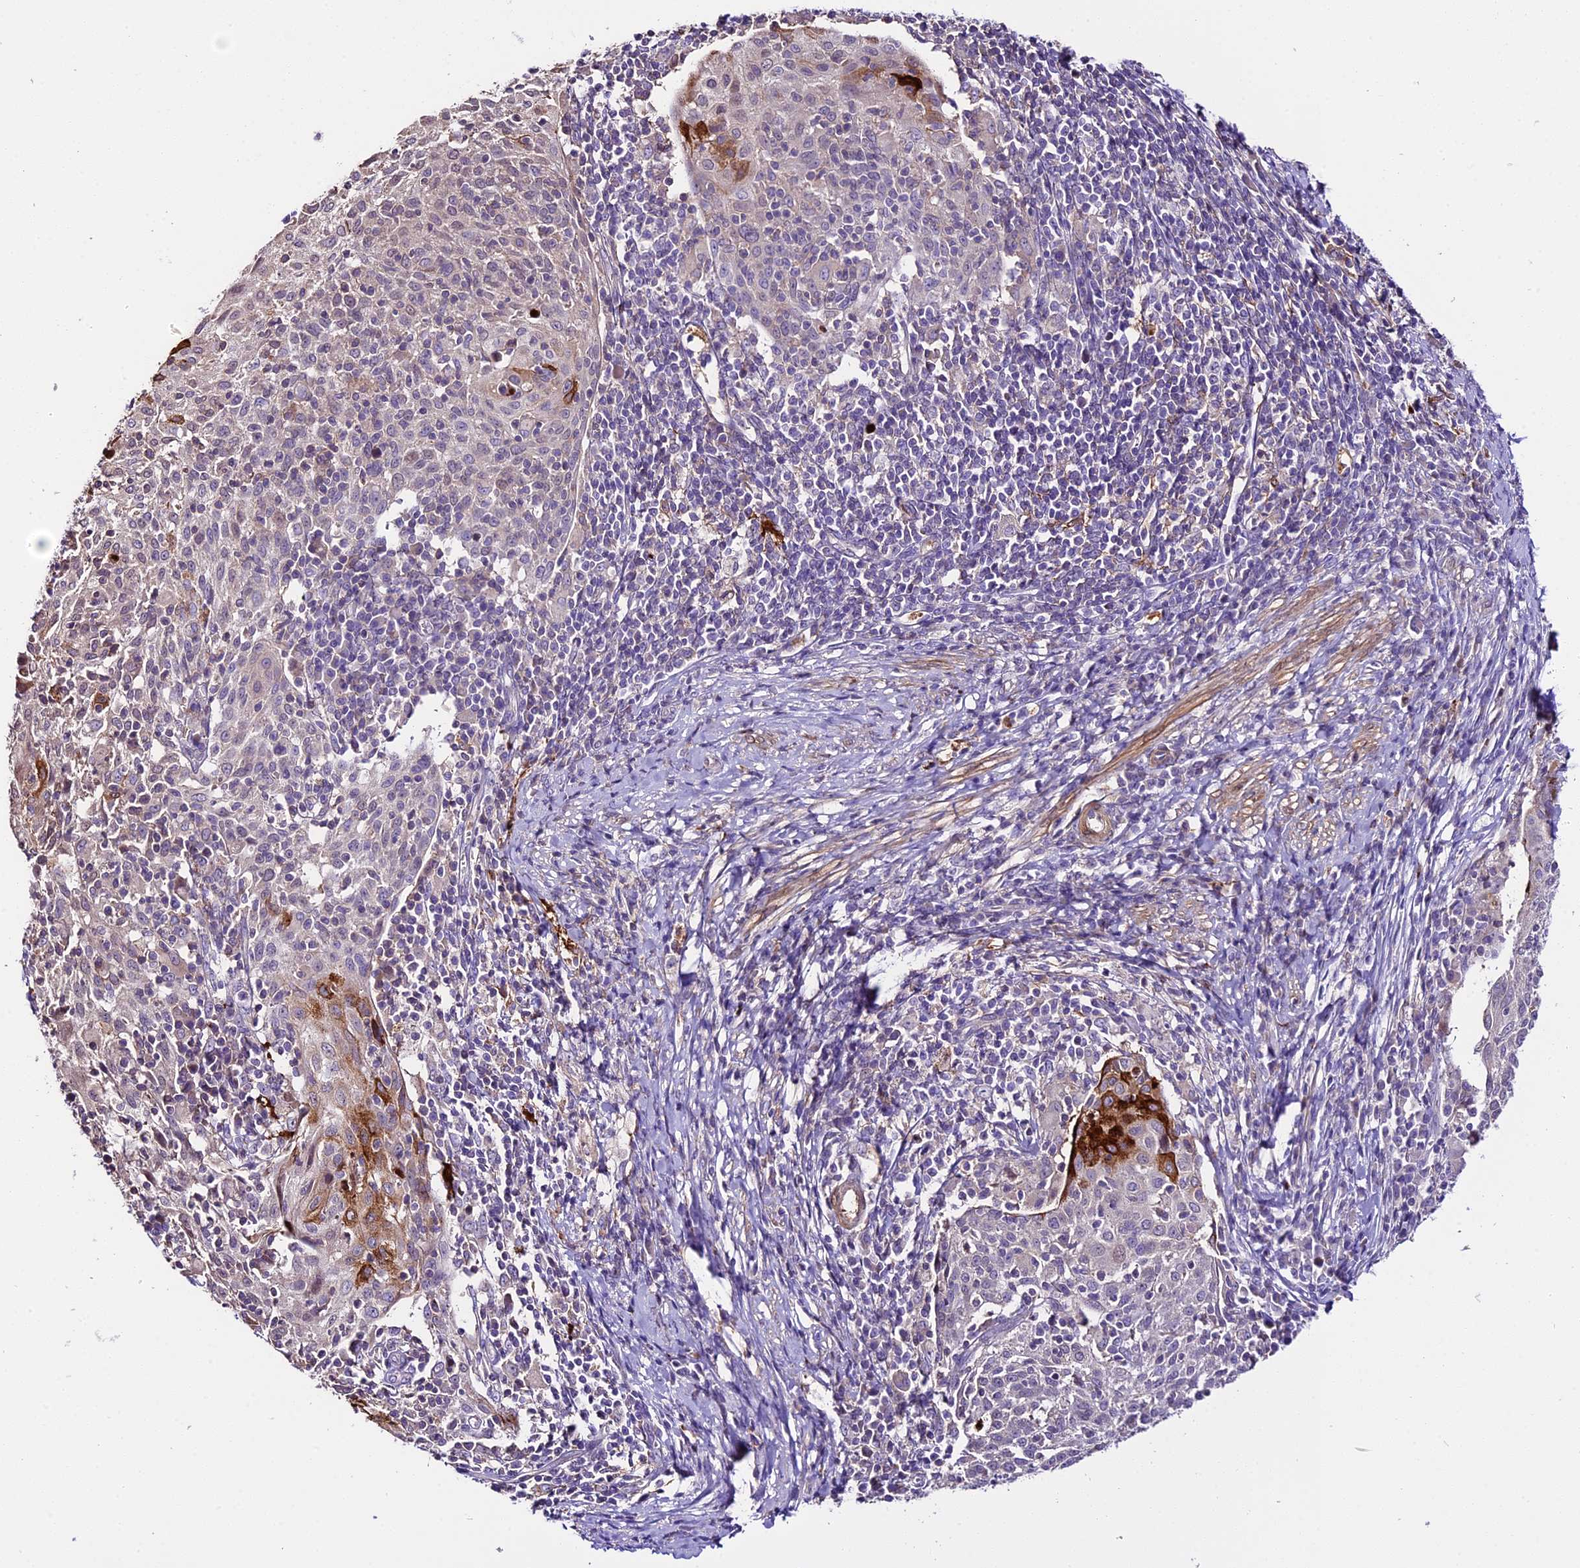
{"staining": {"intensity": "strong", "quantity": "<25%", "location": "cytoplasmic/membranous"}, "tissue": "cervical cancer", "cell_type": "Tumor cells", "image_type": "cancer", "snomed": [{"axis": "morphology", "description": "Squamous cell carcinoma, NOS"}, {"axis": "topography", "description": "Cervix"}], "caption": "Immunohistochemical staining of human cervical cancer exhibits strong cytoplasmic/membranous protein expression in approximately <25% of tumor cells.", "gene": "MAP3K7CL", "patient": {"sex": "female", "age": 52}}